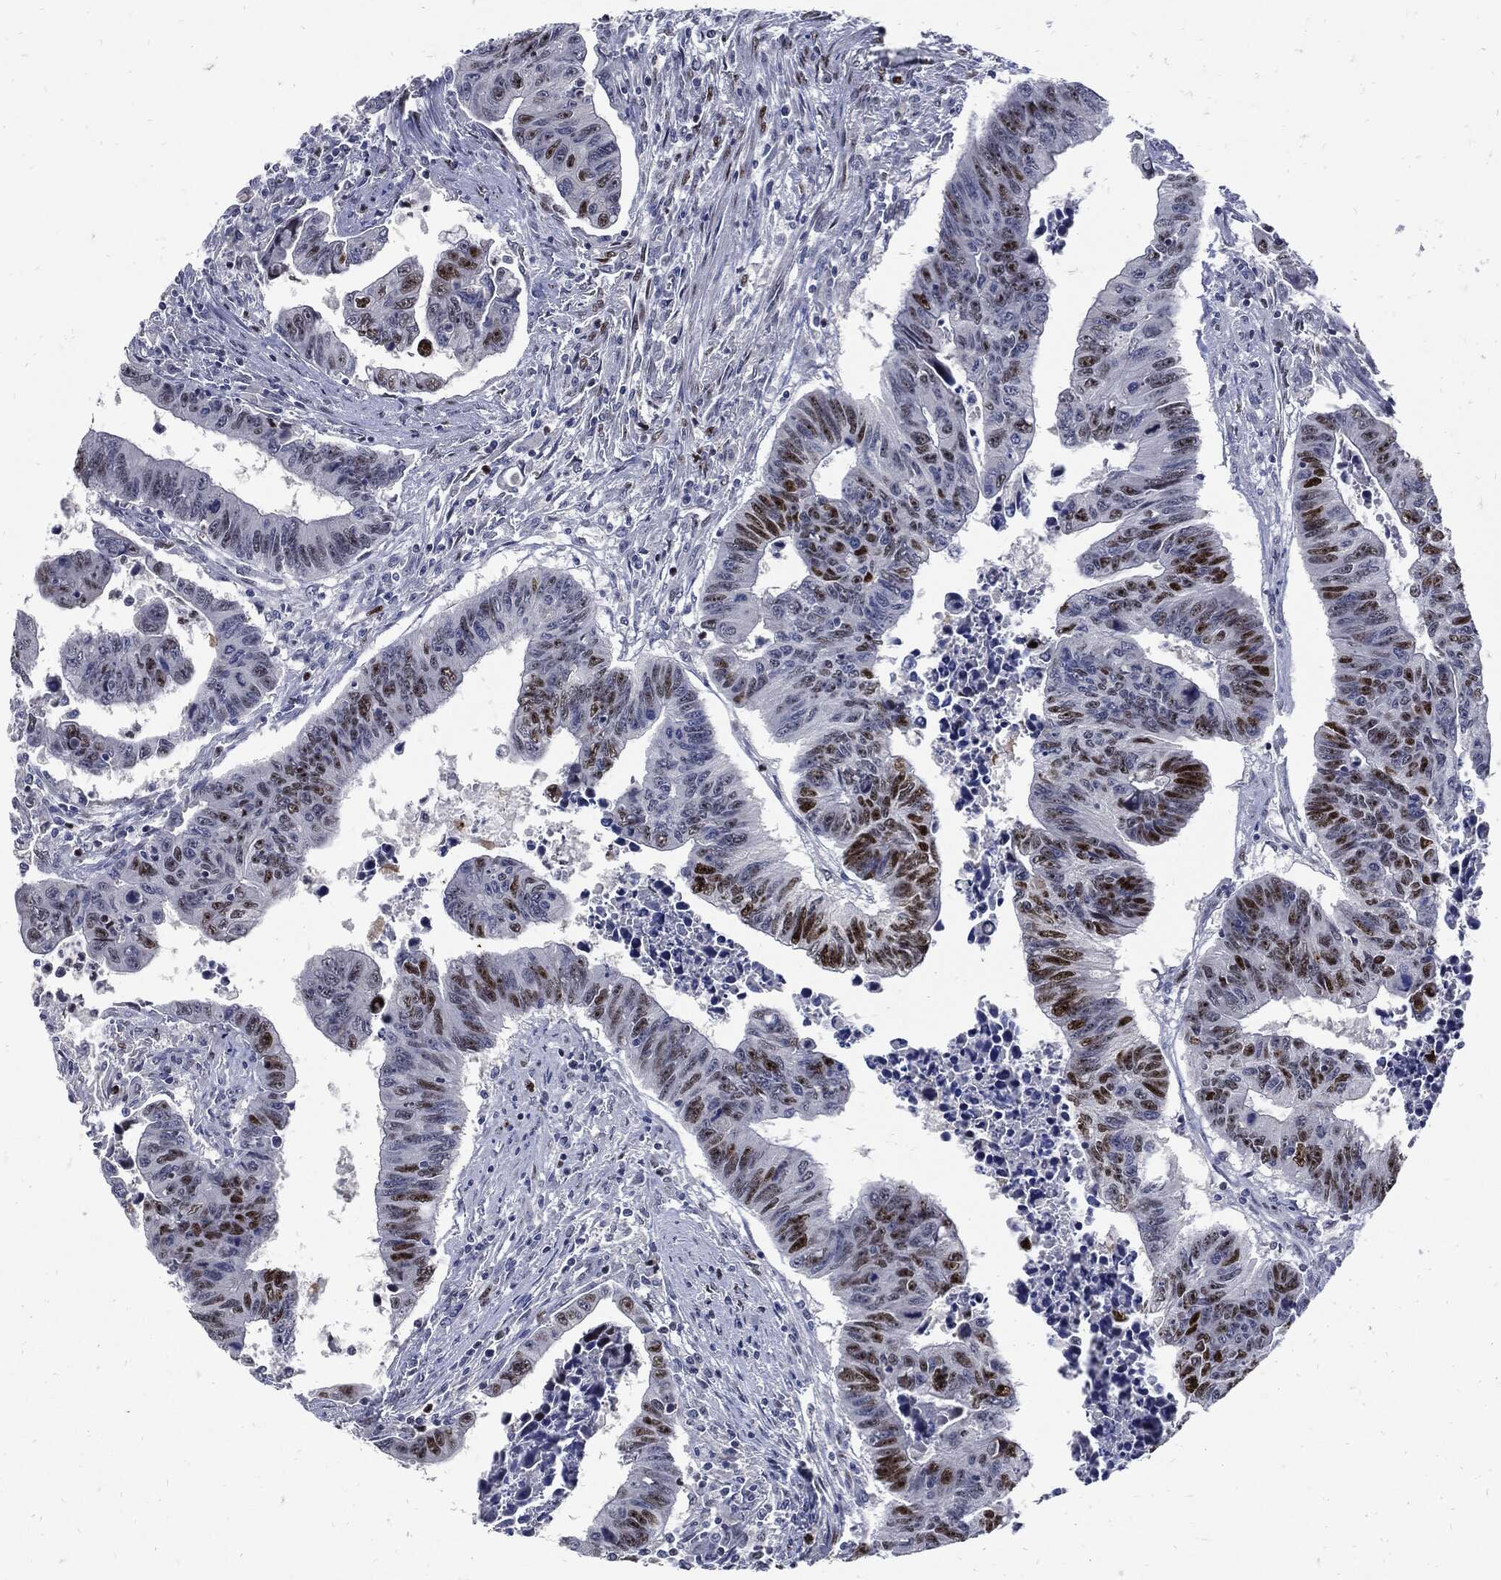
{"staining": {"intensity": "strong", "quantity": "<25%", "location": "nuclear"}, "tissue": "colorectal cancer", "cell_type": "Tumor cells", "image_type": "cancer", "snomed": [{"axis": "morphology", "description": "Adenocarcinoma, NOS"}, {"axis": "topography", "description": "Rectum"}], "caption": "This photomicrograph displays immunohistochemistry staining of human colorectal cancer, with medium strong nuclear expression in about <25% of tumor cells.", "gene": "NBN", "patient": {"sex": "female", "age": 85}}